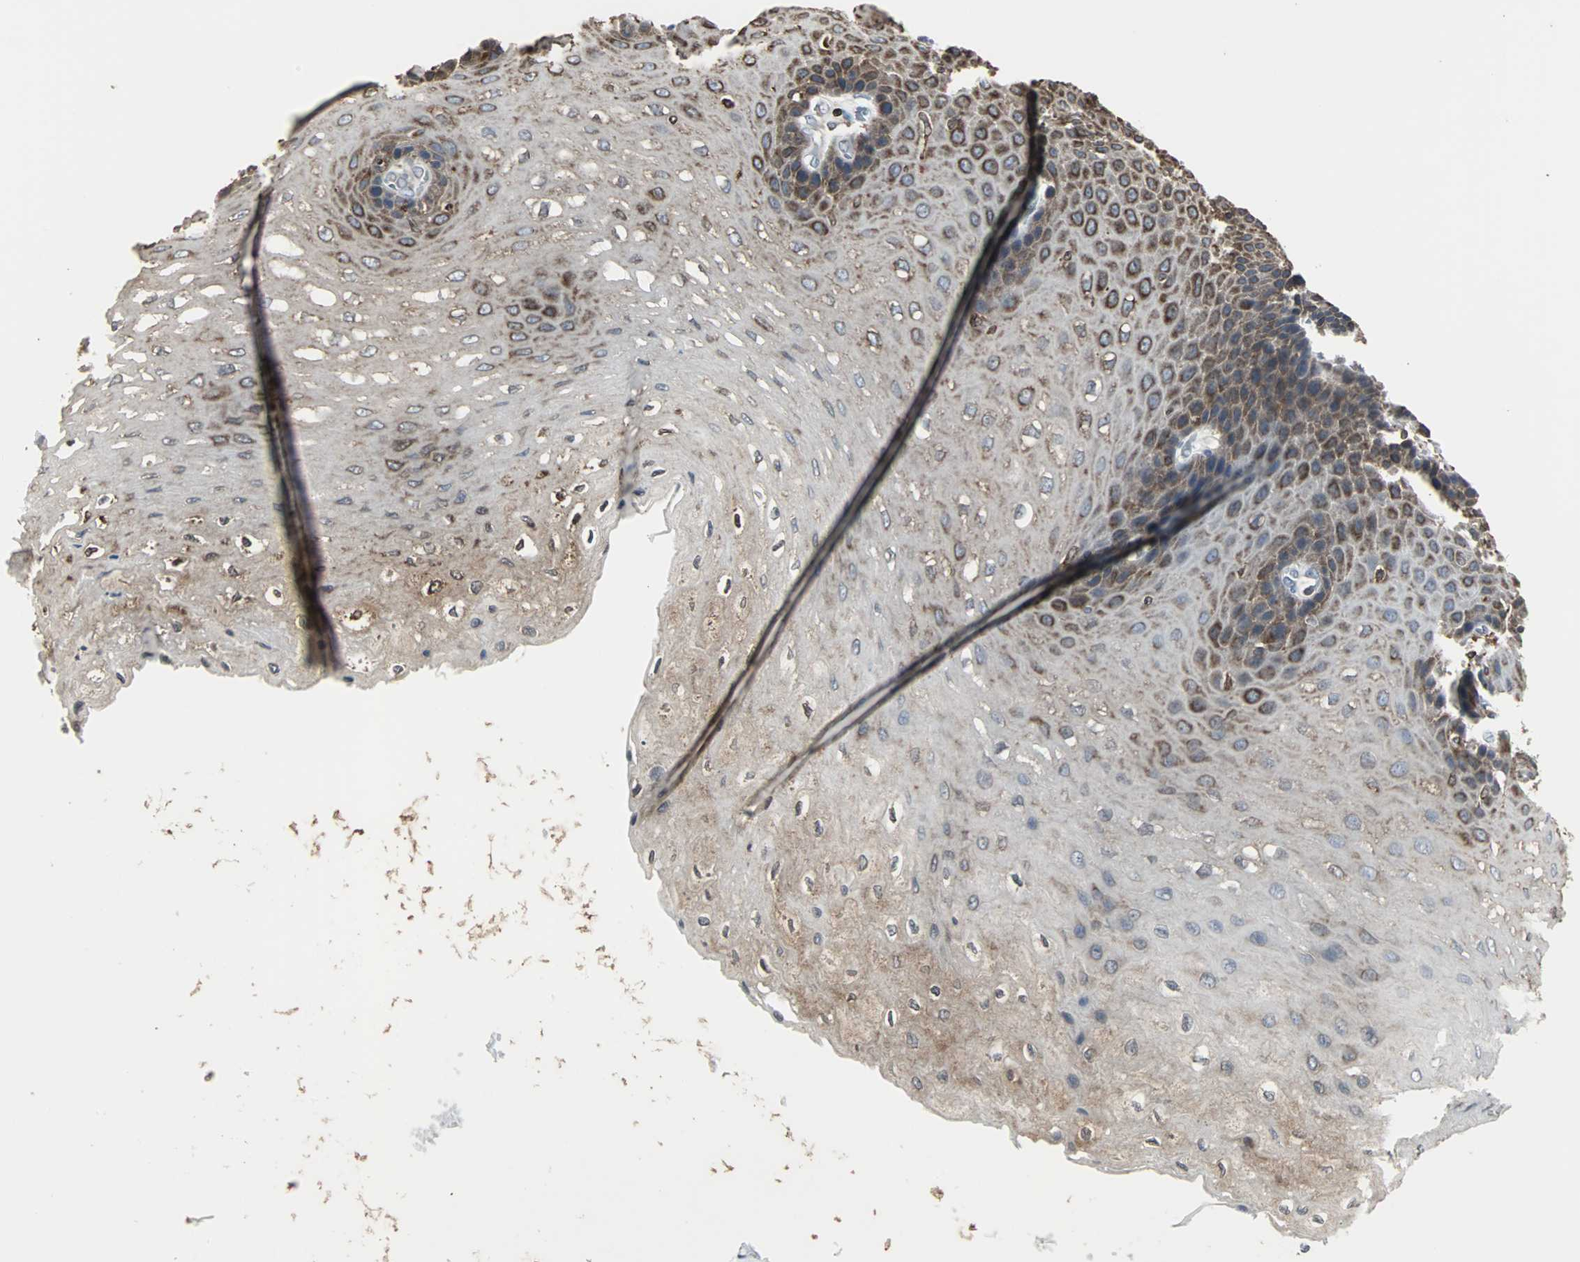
{"staining": {"intensity": "strong", "quantity": "25%-75%", "location": "cytoplasmic/membranous"}, "tissue": "esophagus", "cell_type": "Squamous epithelial cells", "image_type": "normal", "snomed": [{"axis": "morphology", "description": "Normal tissue, NOS"}, {"axis": "topography", "description": "Esophagus"}], "caption": "Unremarkable esophagus shows strong cytoplasmic/membranous staining in about 25%-75% of squamous epithelial cells, visualized by immunohistochemistry. The staining is performed using DAB (3,3'-diaminobenzidine) brown chromogen to label protein expression. The nuclei are counter-stained blue using hematoxylin.", "gene": "LRRFIP1", "patient": {"sex": "female", "age": 72}}